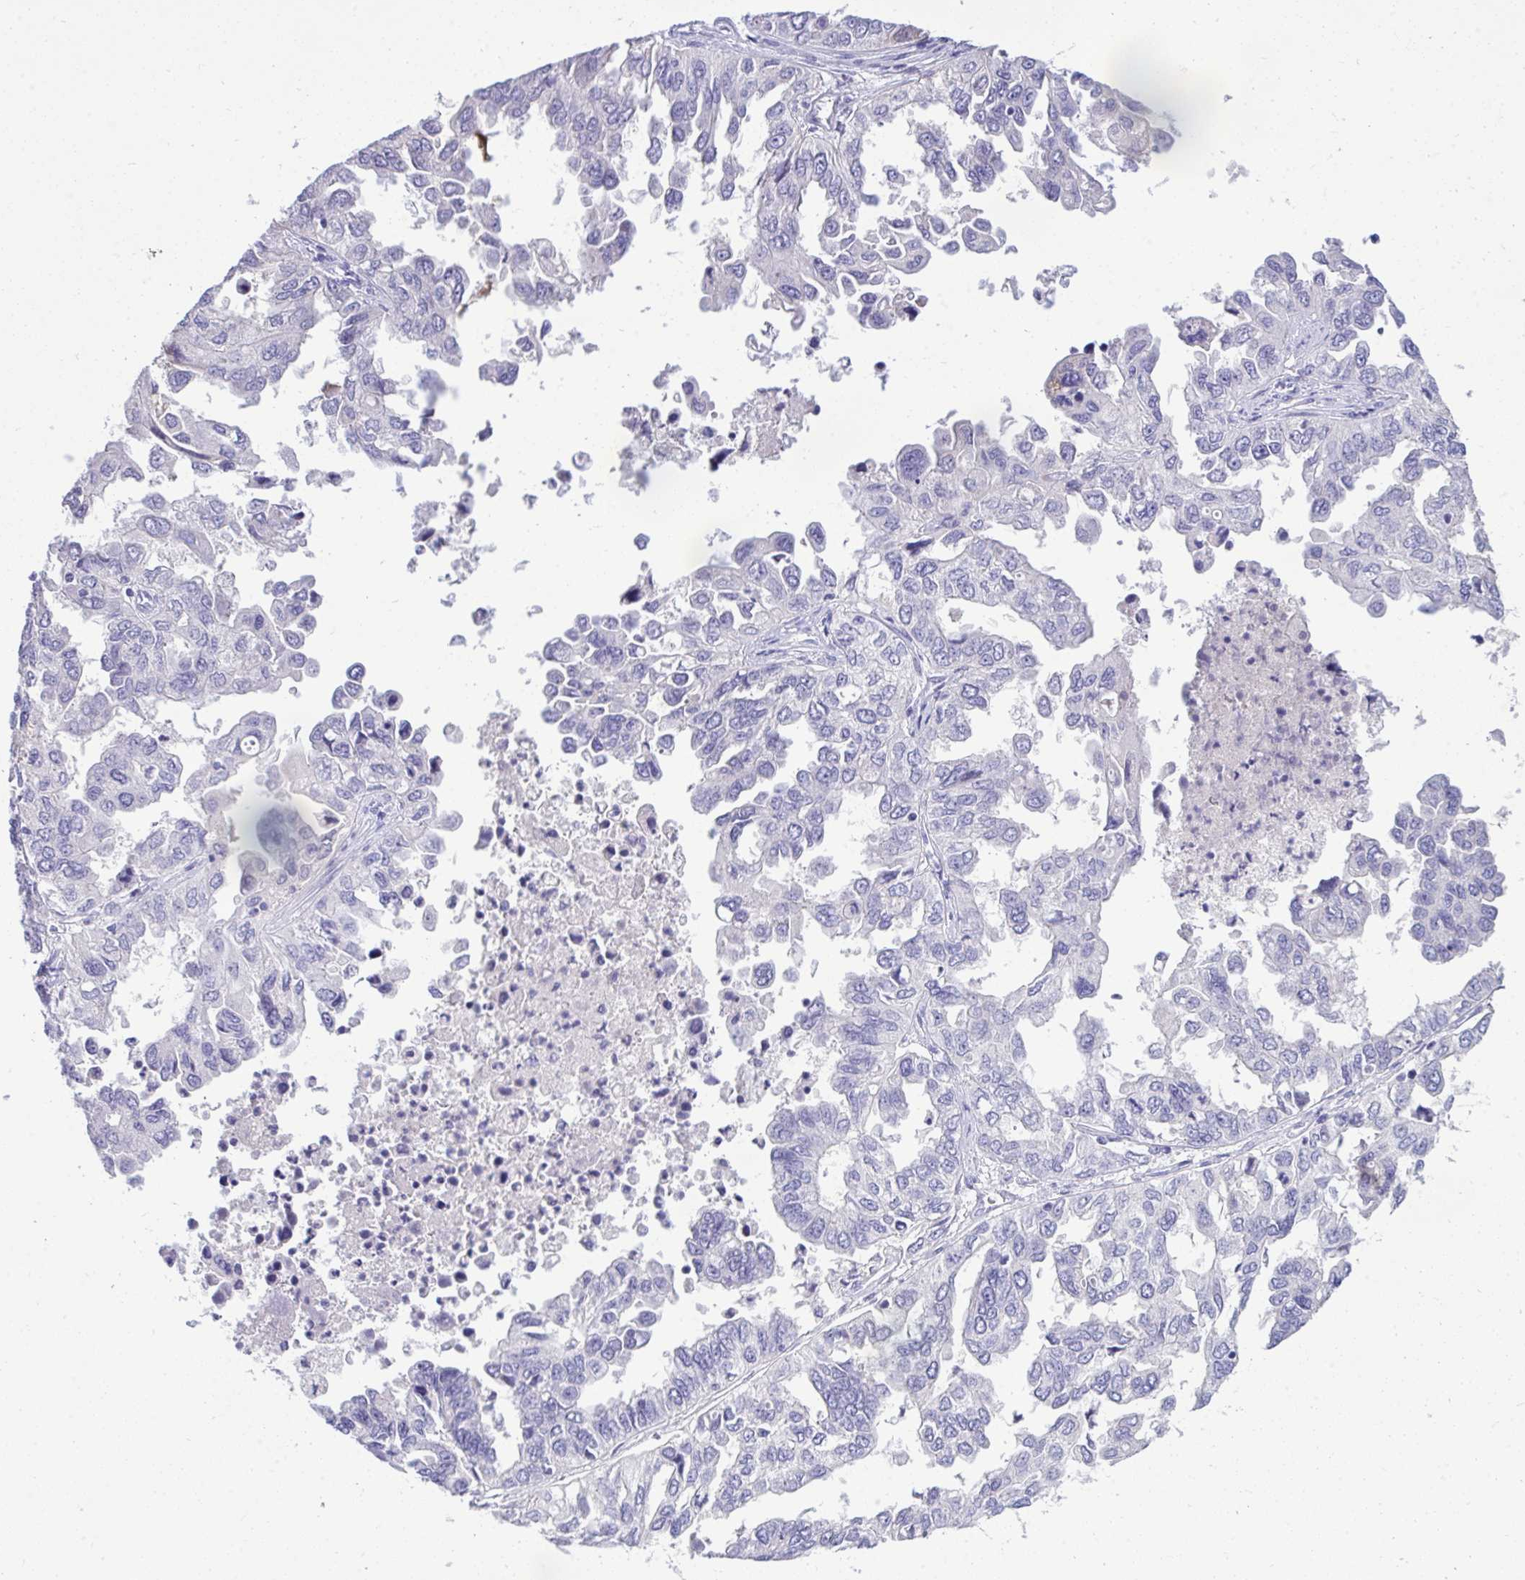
{"staining": {"intensity": "negative", "quantity": "none", "location": "none"}, "tissue": "ovarian cancer", "cell_type": "Tumor cells", "image_type": "cancer", "snomed": [{"axis": "morphology", "description": "Cystadenocarcinoma, serous, NOS"}, {"axis": "topography", "description": "Ovary"}], "caption": "Tumor cells are negative for protein expression in human serous cystadenocarcinoma (ovarian).", "gene": "PIGZ", "patient": {"sex": "female", "age": 53}}